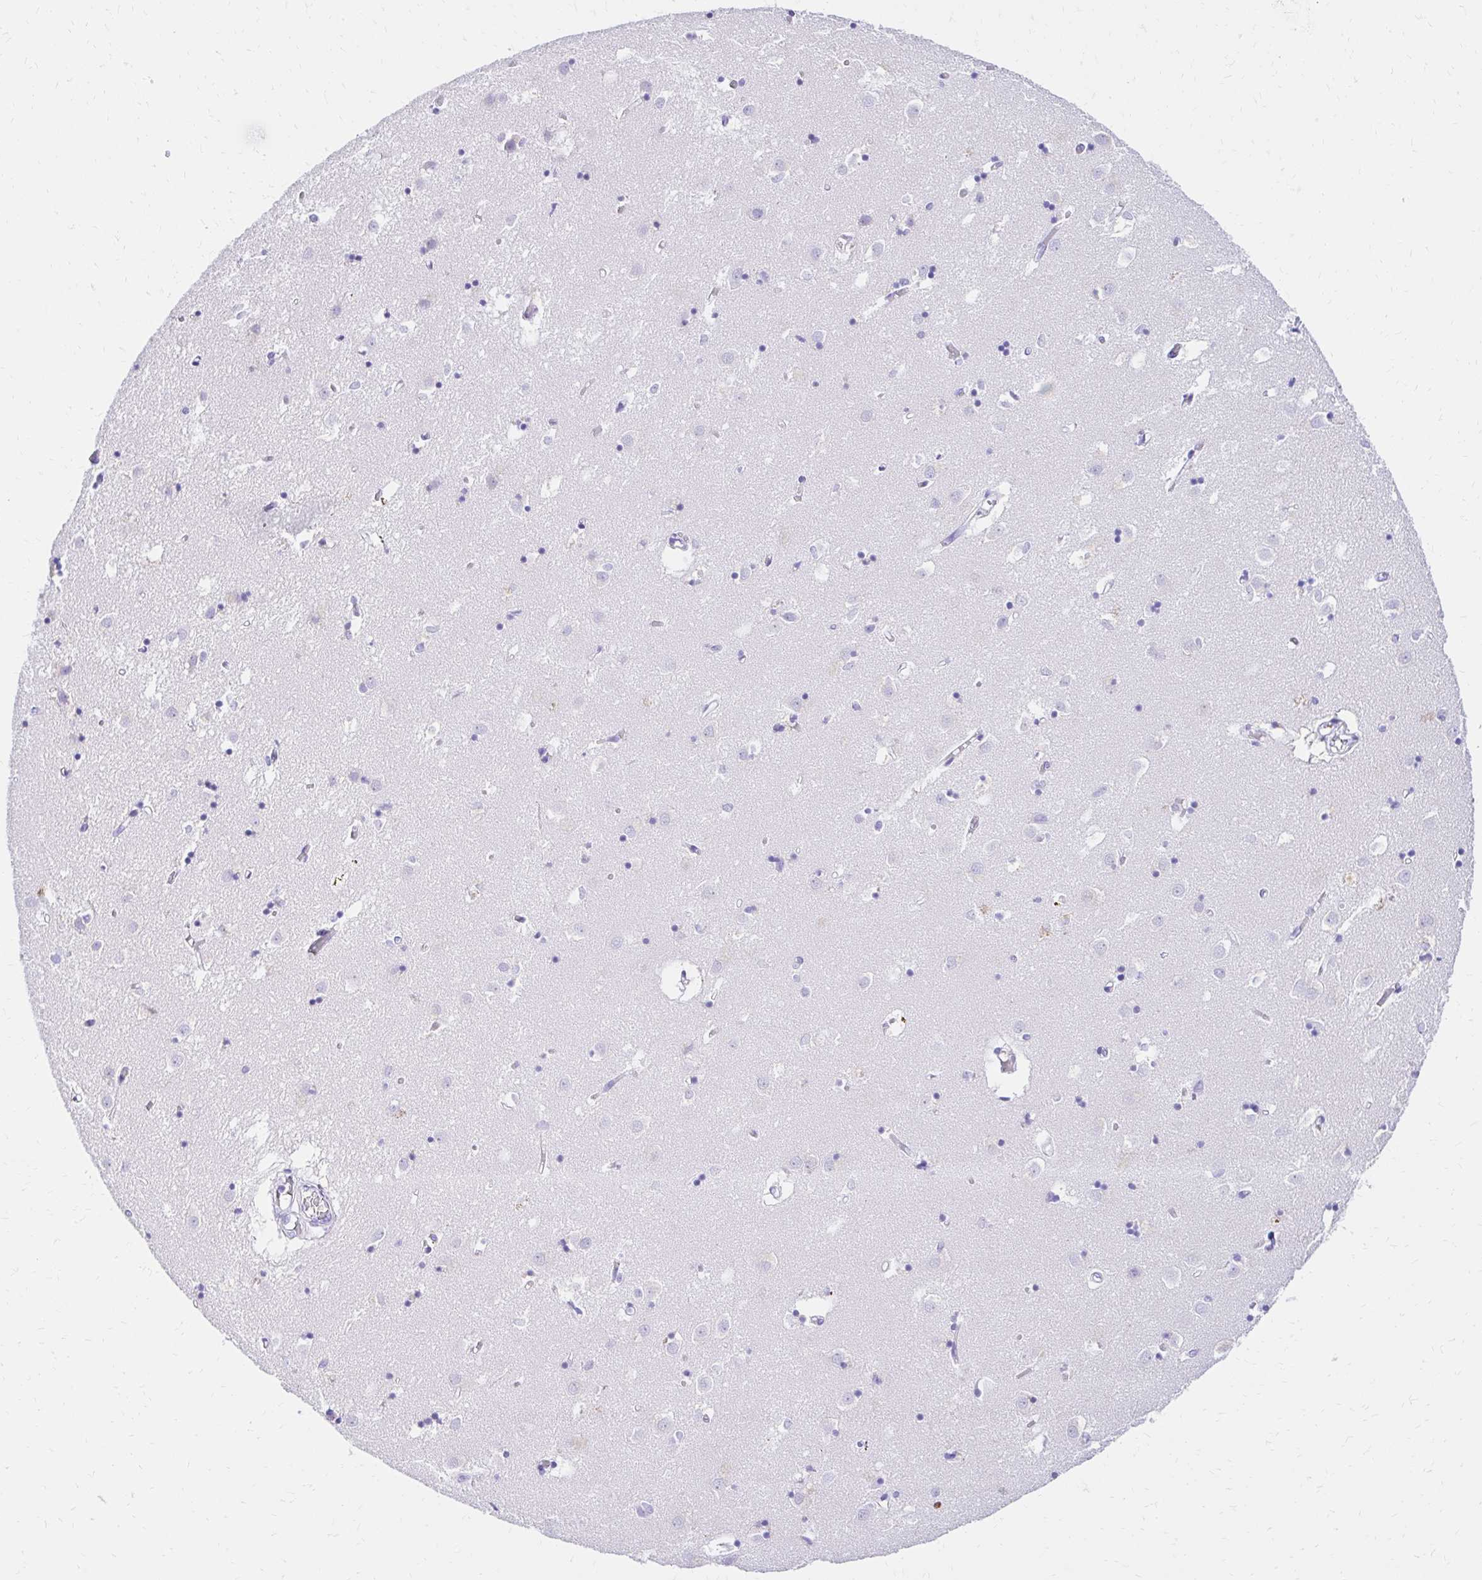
{"staining": {"intensity": "negative", "quantity": "none", "location": "none"}, "tissue": "caudate", "cell_type": "Glial cells", "image_type": "normal", "snomed": [{"axis": "morphology", "description": "Normal tissue, NOS"}, {"axis": "topography", "description": "Lateral ventricle wall"}], "caption": "DAB immunohistochemical staining of benign caudate demonstrates no significant positivity in glial cells. (Stains: DAB (3,3'-diaminobenzidine) immunohistochemistry (IHC) with hematoxylin counter stain, Microscopy: brightfield microscopy at high magnification).", "gene": "S100G", "patient": {"sex": "male", "age": 70}}